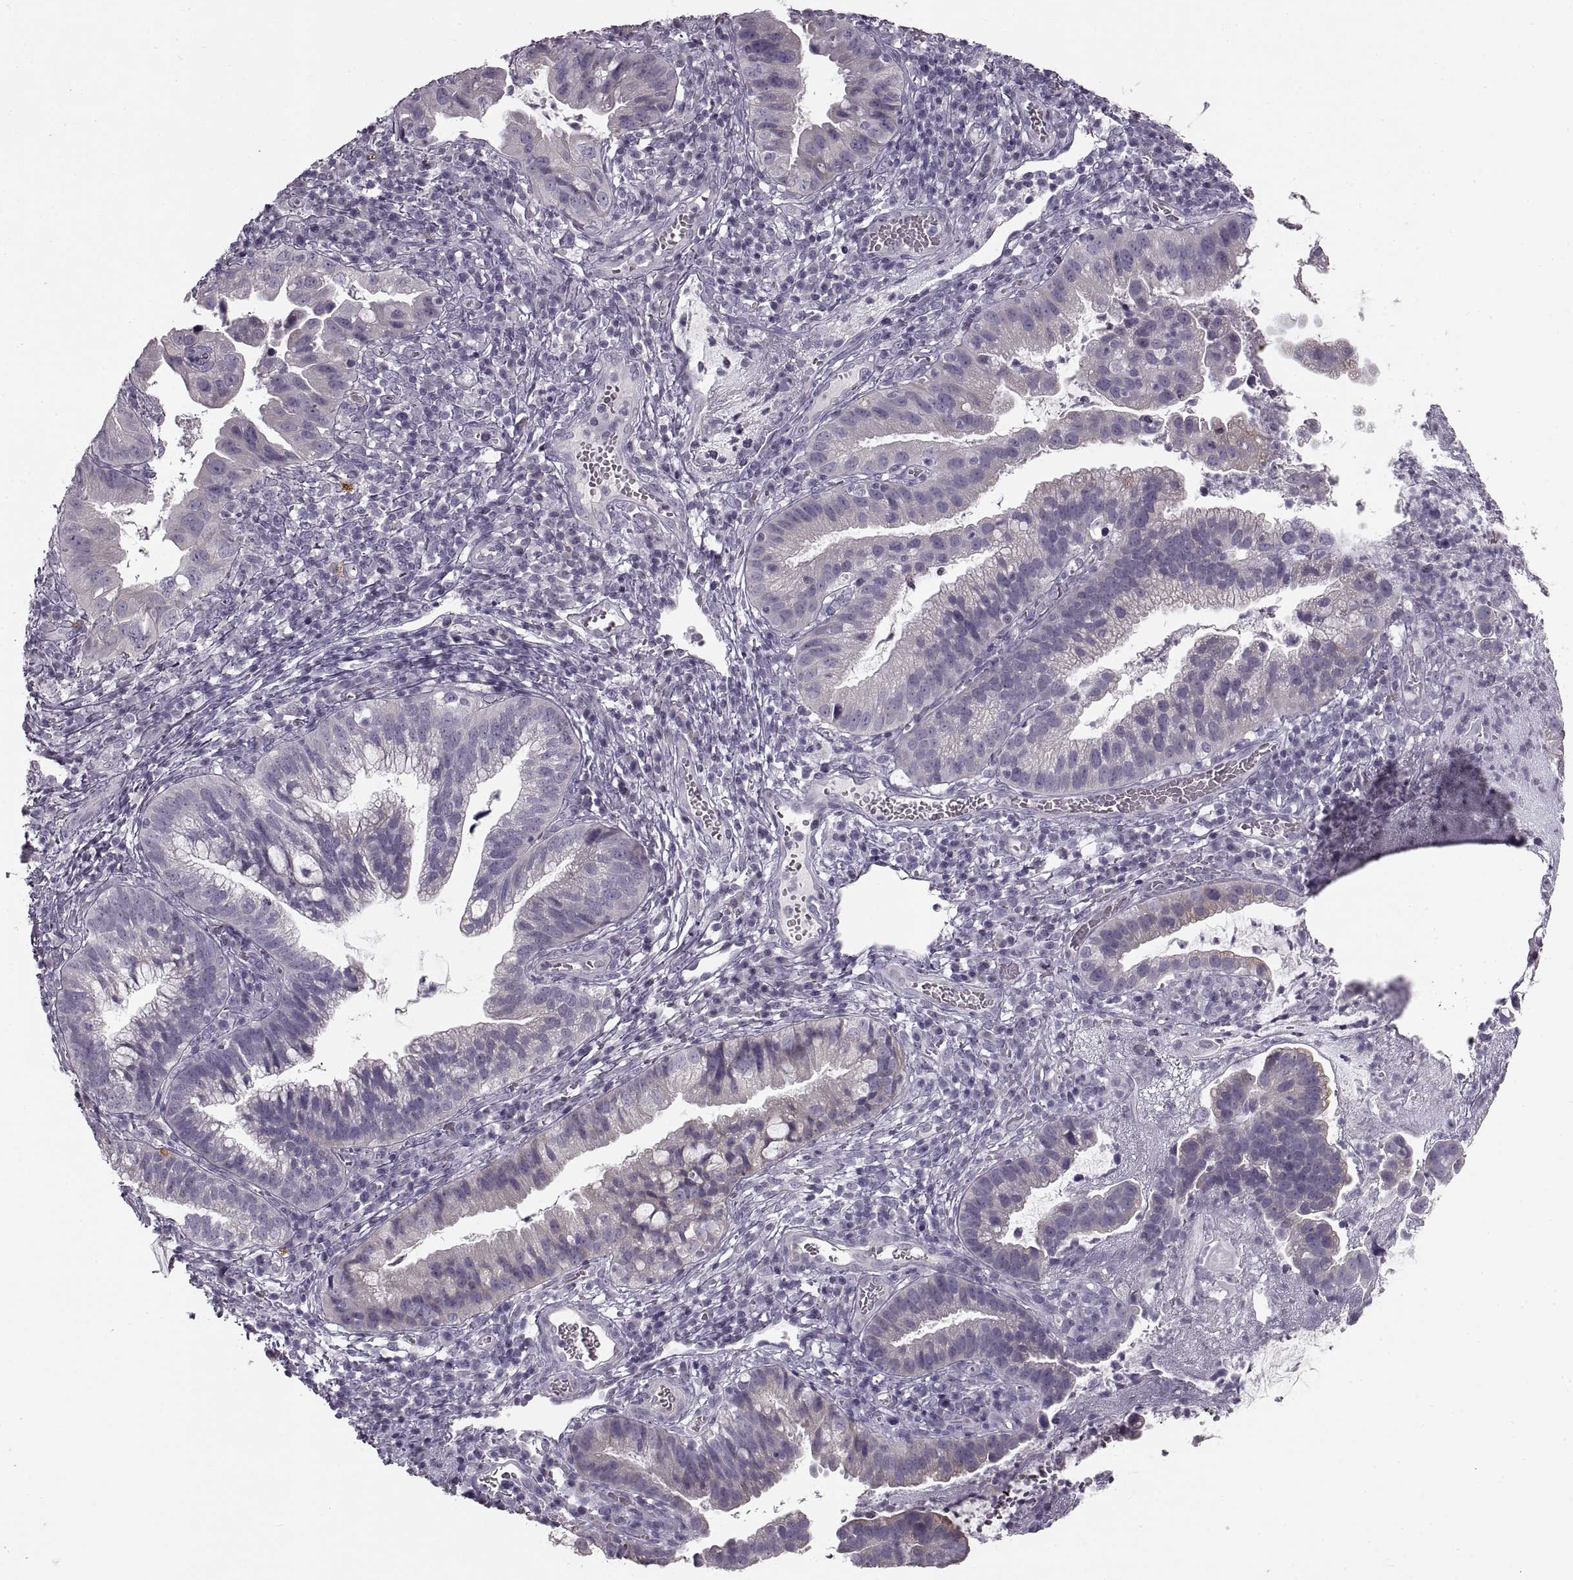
{"staining": {"intensity": "weak", "quantity": "<25%", "location": "cytoplasmic/membranous"}, "tissue": "cervical cancer", "cell_type": "Tumor cells", "image_type": "cancer", "snomed": [{"axis": "morphology", "description": "Adenocarcinoma, NOS"}, {"axis": "topography", "description": "Cervix"}], "caption": "Adenocarcinoma (cervical) was stained to show a protein in brown. There is no significant staining in tumor cells.", "gene": "CNTN1", "patient": {"sex": "female", "age": 34}}